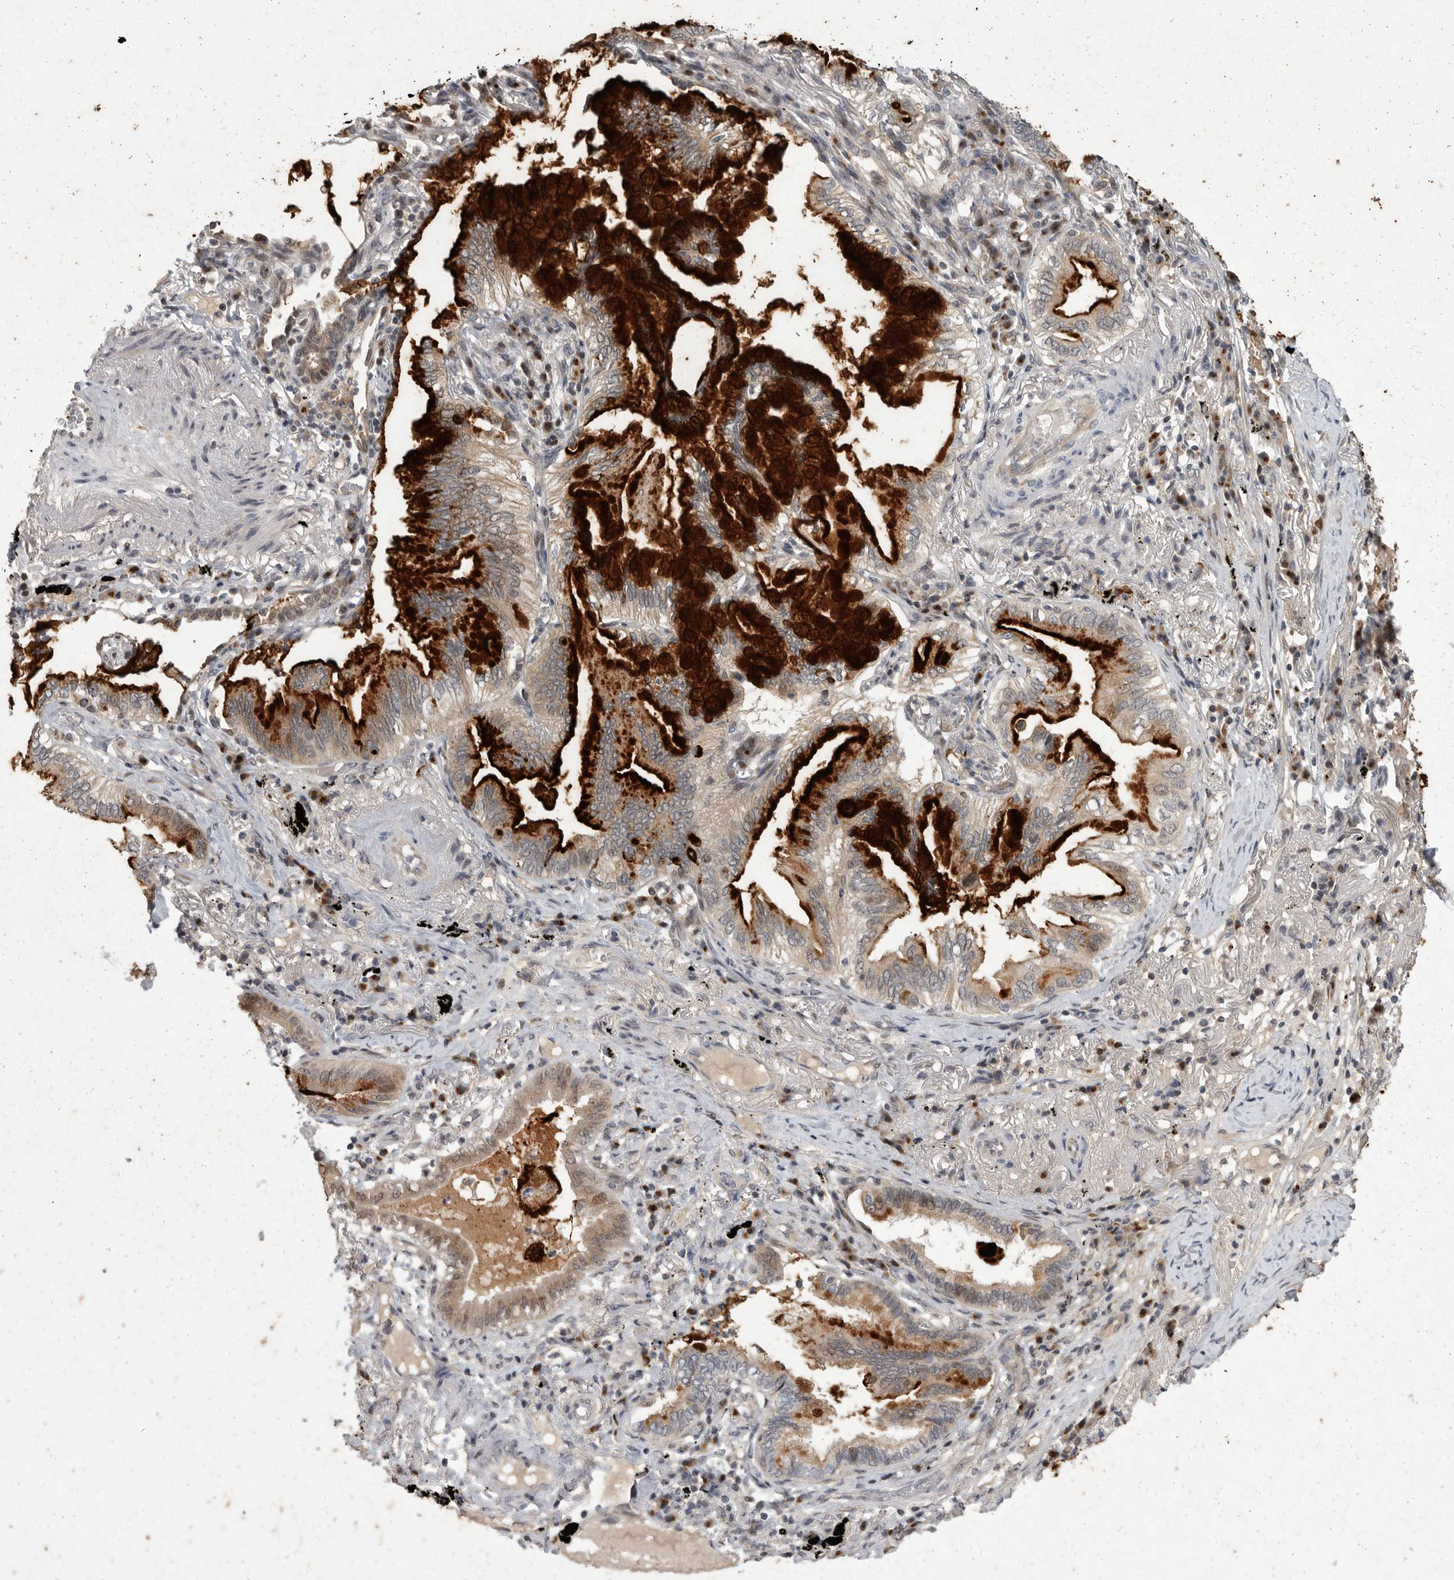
{"staining": {"intensity": "strong", "quantity": ">75%", "location": "cytoplasmic/membranous"}, "tissue": "lung cancer", "cell_type": "Tumor cells", "image_type": "cancer", "snomed": [{"axis": "morphology", "description": "Adenocarcinoma, NOS"}, {"axis": "topography", "description": "Lung"}], "caption": "A brown stain labels strong cytoplasmic/membranous staining of a protein in human lung adenocarcinoma tumor cells.", "gene": "MAN2A1", "patient": {"sex": "female", "age": 70}}